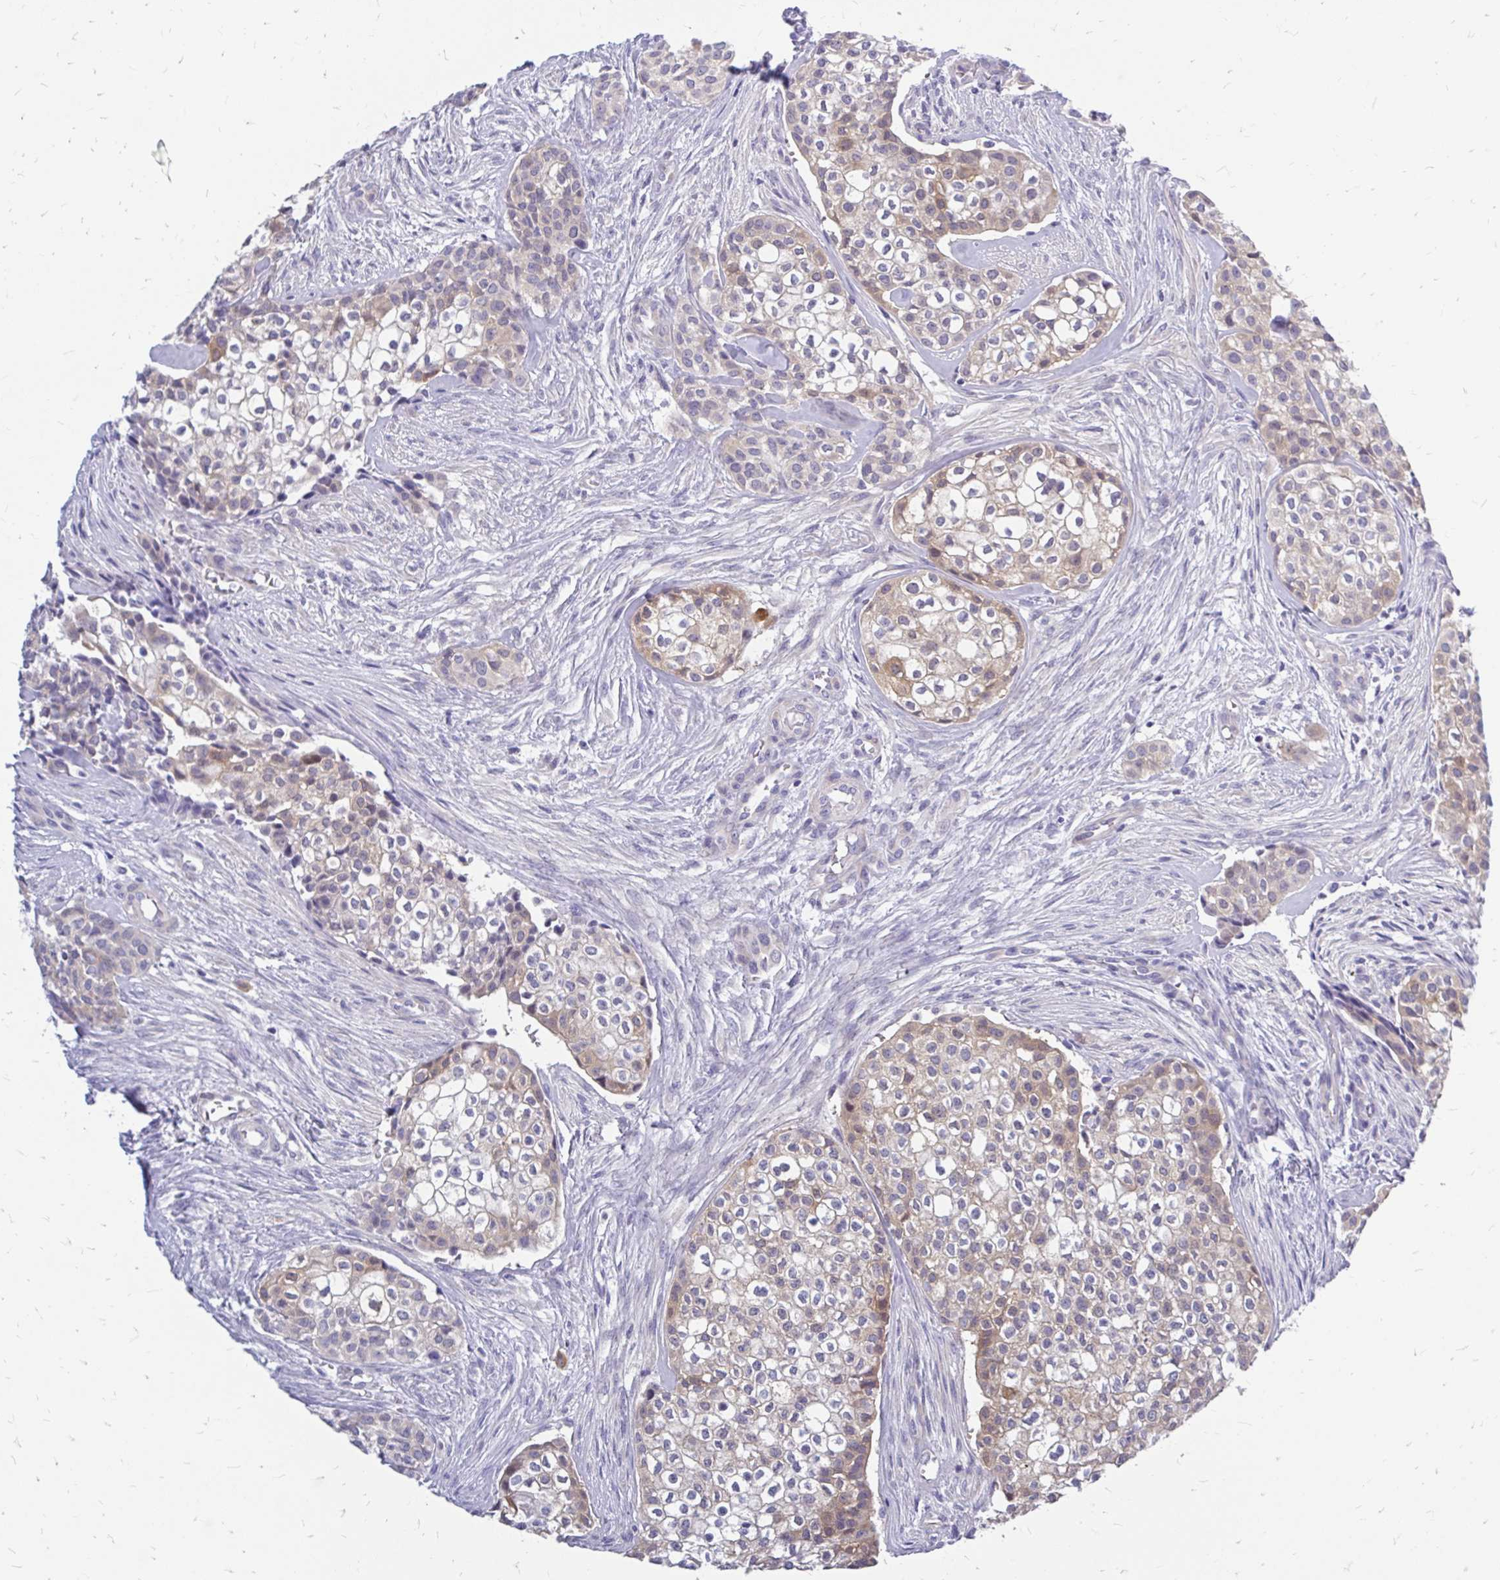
{"staining": {"intensity": "moderate", "quantity": "<25%", "location": "cytoplasmic/membranous"}, "tissue": "head and neck cancer", "cell_type": "Tumor cells", "image_type": "cancer", "snomed": [{"axis": "morphology", "description": "Adenocarcinoma, NOS"}, {"axis": "topography", "description": "Head-Neck"}], "caption": "Immunohistochemical staining of human head and neck cancer (adenocarcinoma) demonstrates low levels of moderate cytoplasmic/membranous protein positivity in approximately <25% of tumor cells.", "gene": "MAP1LC3A", "patient": {"sex": "male", "age": 81}}